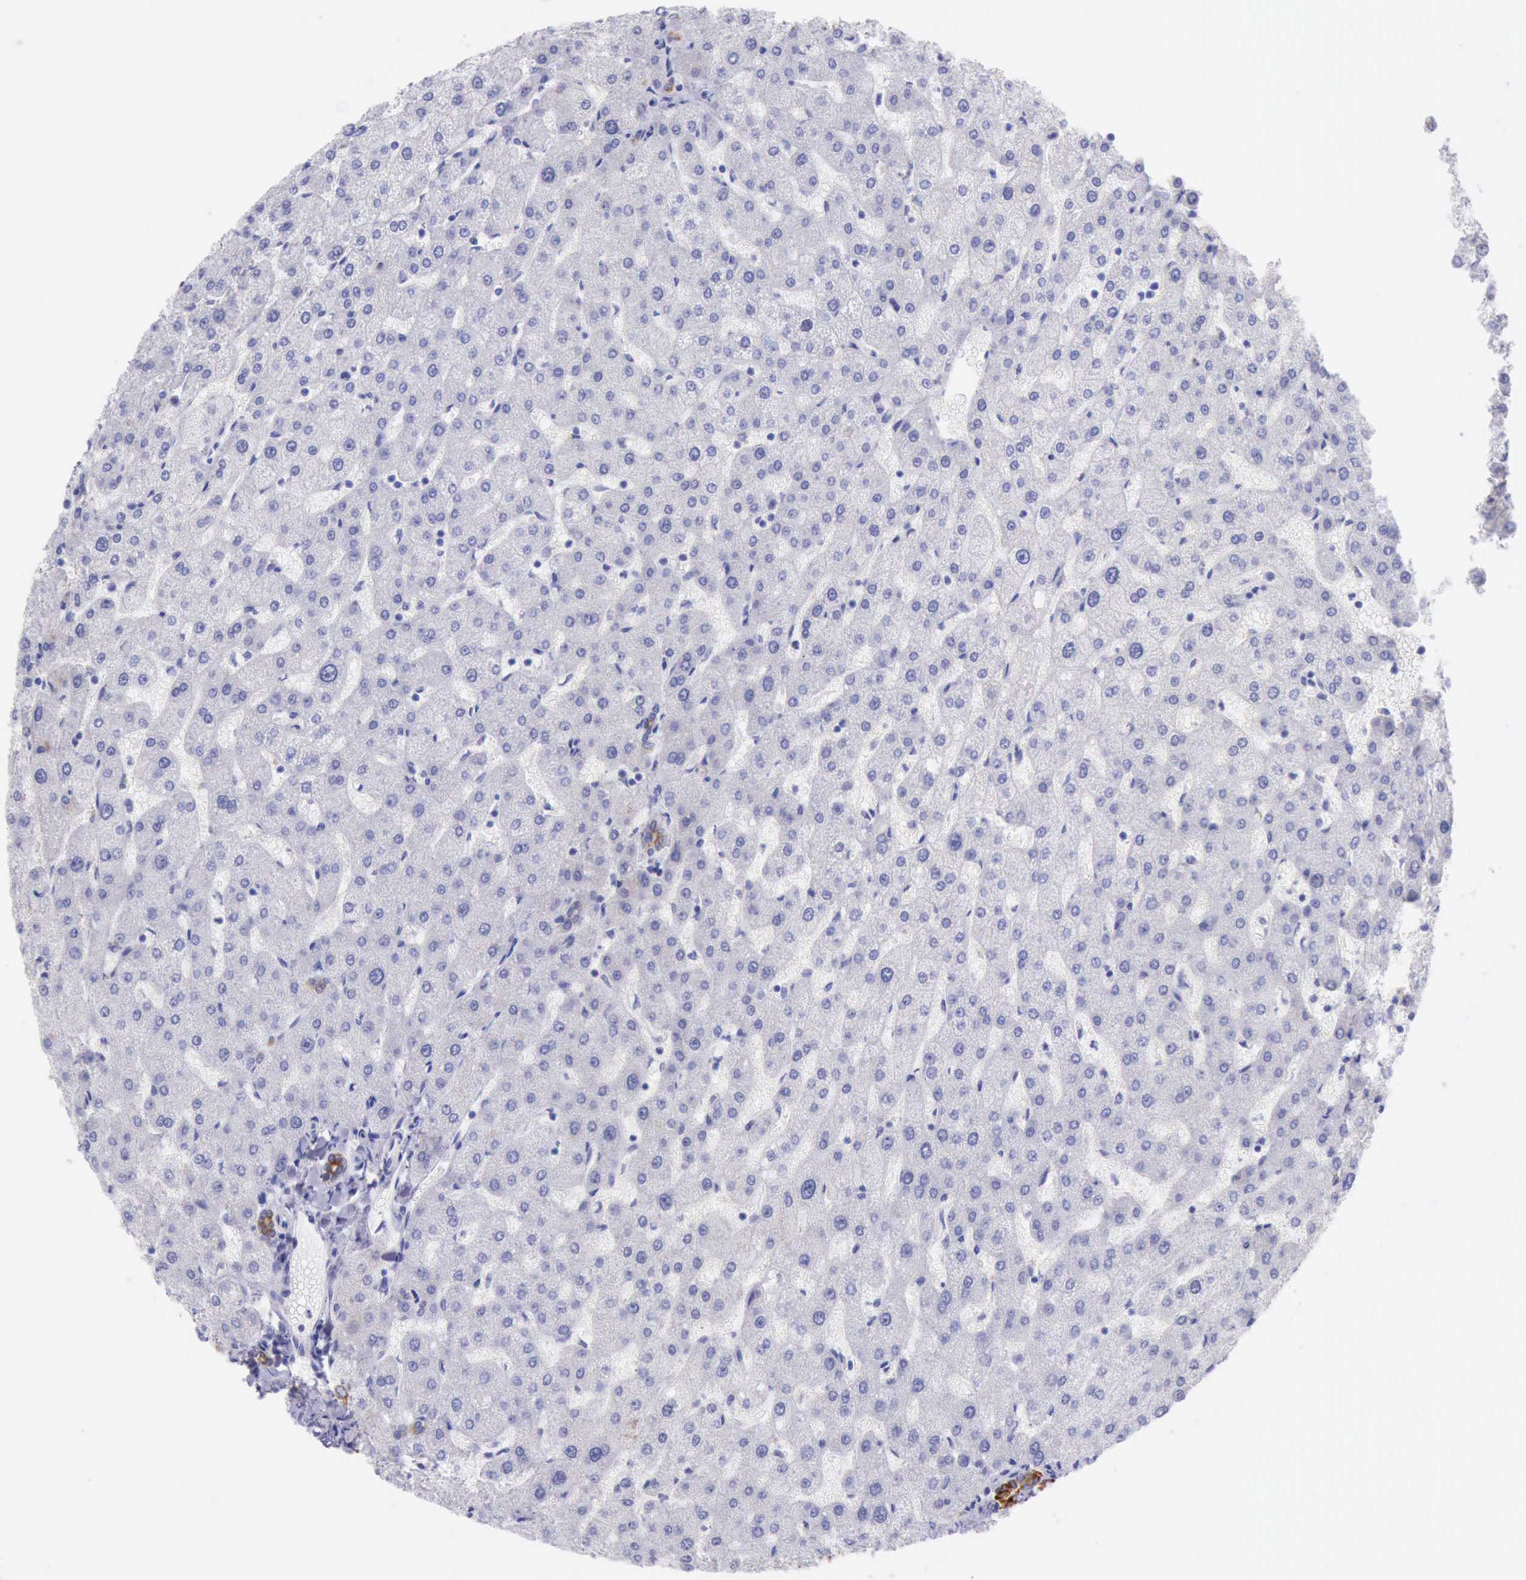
{"staining": {"intensity": "strong", "quantity": ">75%", "location": "cytoplasmic/membranous"}, "tissue": "liver", "cell_type": "Cholangiocytes", "image_type": "normal", "snomed": [{"axis": "morphology", "description": "Normal tissue, NOS"}, {"axis": "topography", "description": "Liver"}], "caption": "Liver stained with DAB IHC shows high levels of strong cytoplasmic/membranous staining in about >75% of cholangiocytes.", "gene": "KRT8", "patient": {"sex": "male", "age": 67}}